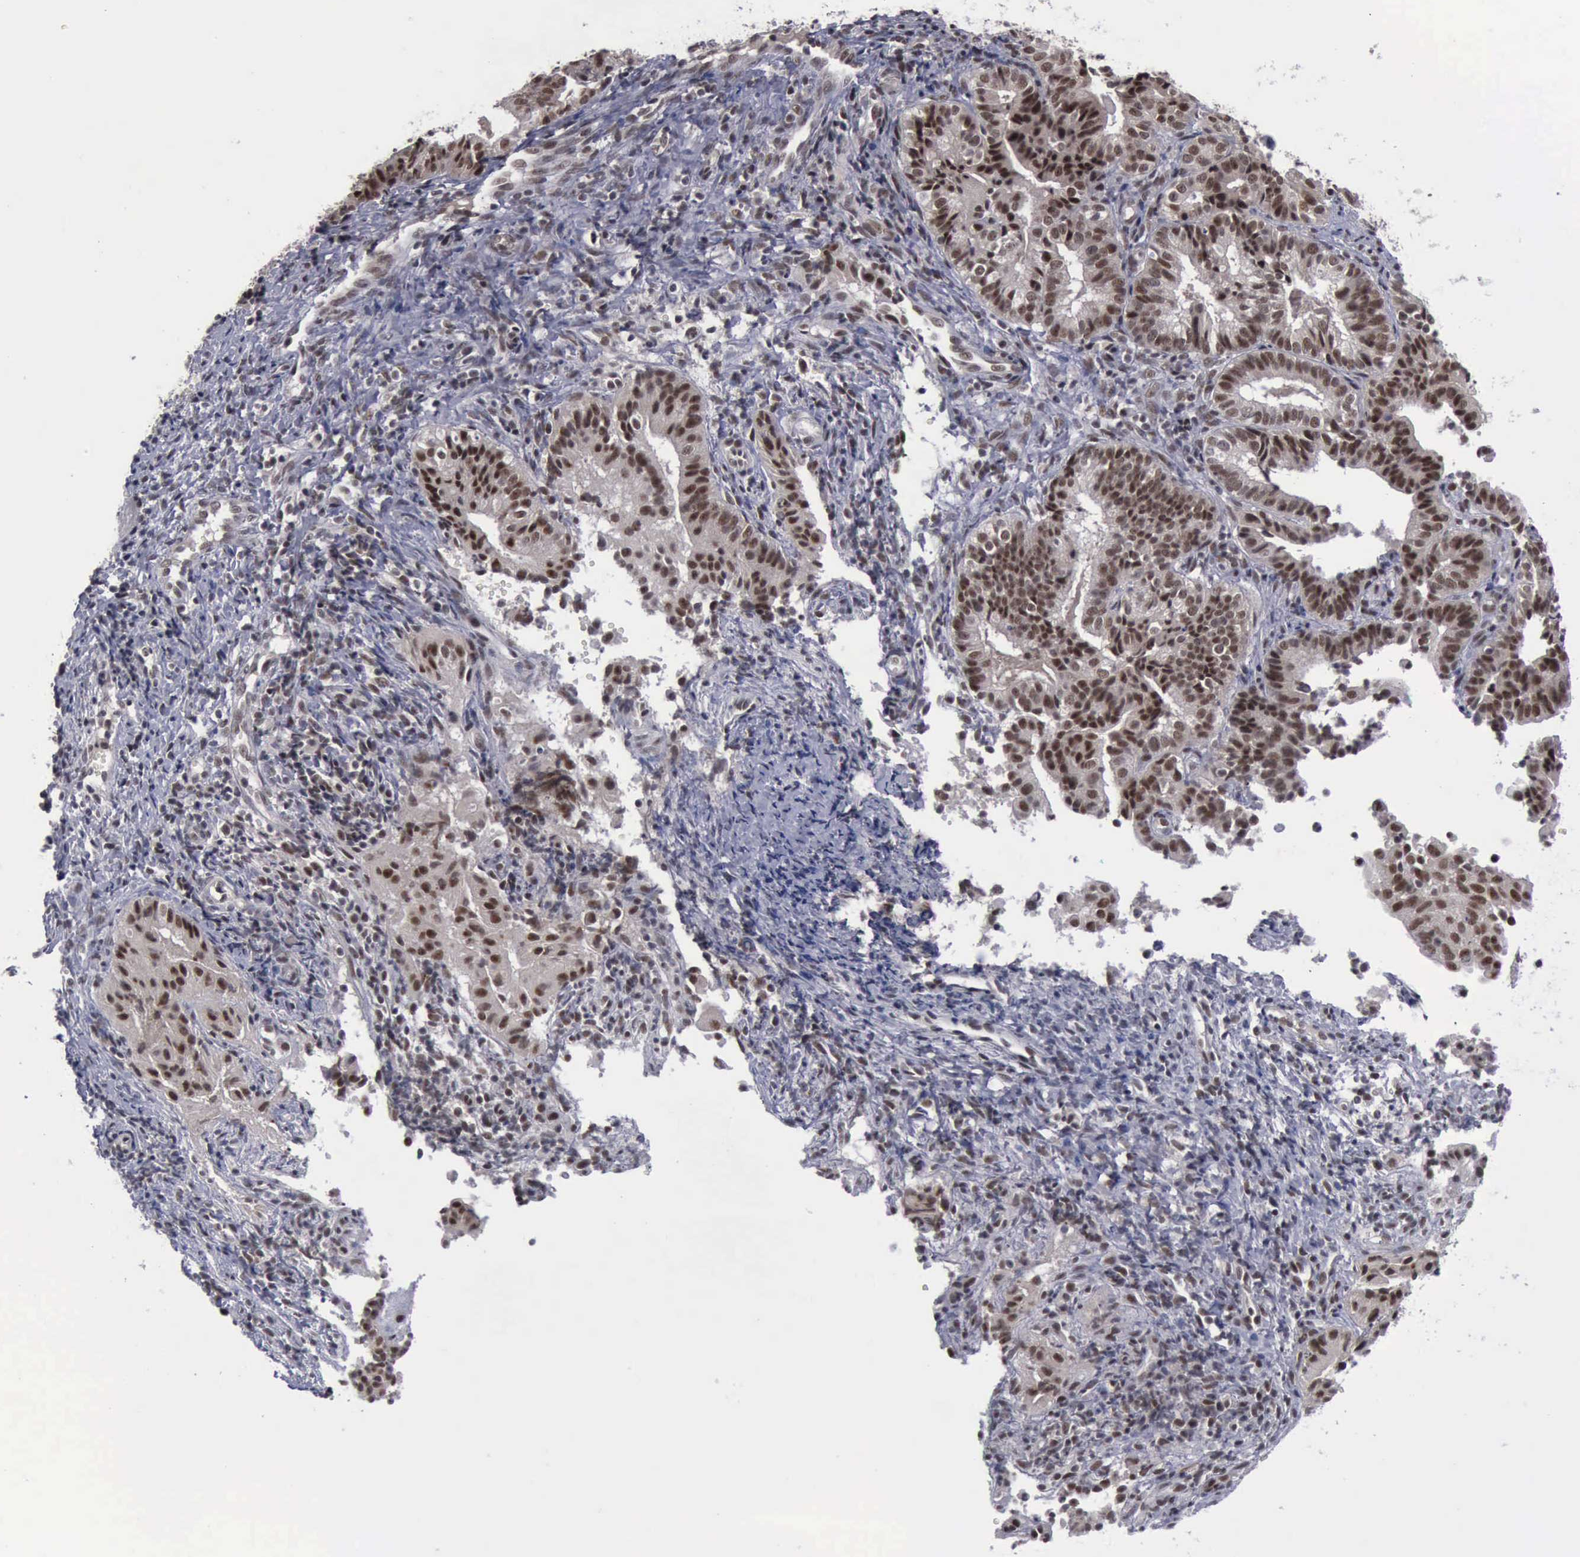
{"staining": {"intensity": "strong", "quantity": ">75%", "location": "cytoplasmic/membranous,nuclear"}, "tissue": "cervical cancer", "cell_type": "Tumor cells", "image_type": "cancer", "snomed": [{"axis": "morphology", "description": "Adenocarcinoma, NOS"}, {"axis": "topography", "description": "Cervix"}], "caption": "Adenocarcinoma (cervical) stained for a protein exhibits strong cytoplasmic/membranous and nuclear positivity in tumor cells.", "gene": "ATM", "patient": {"sex": "female", "age": 60}}